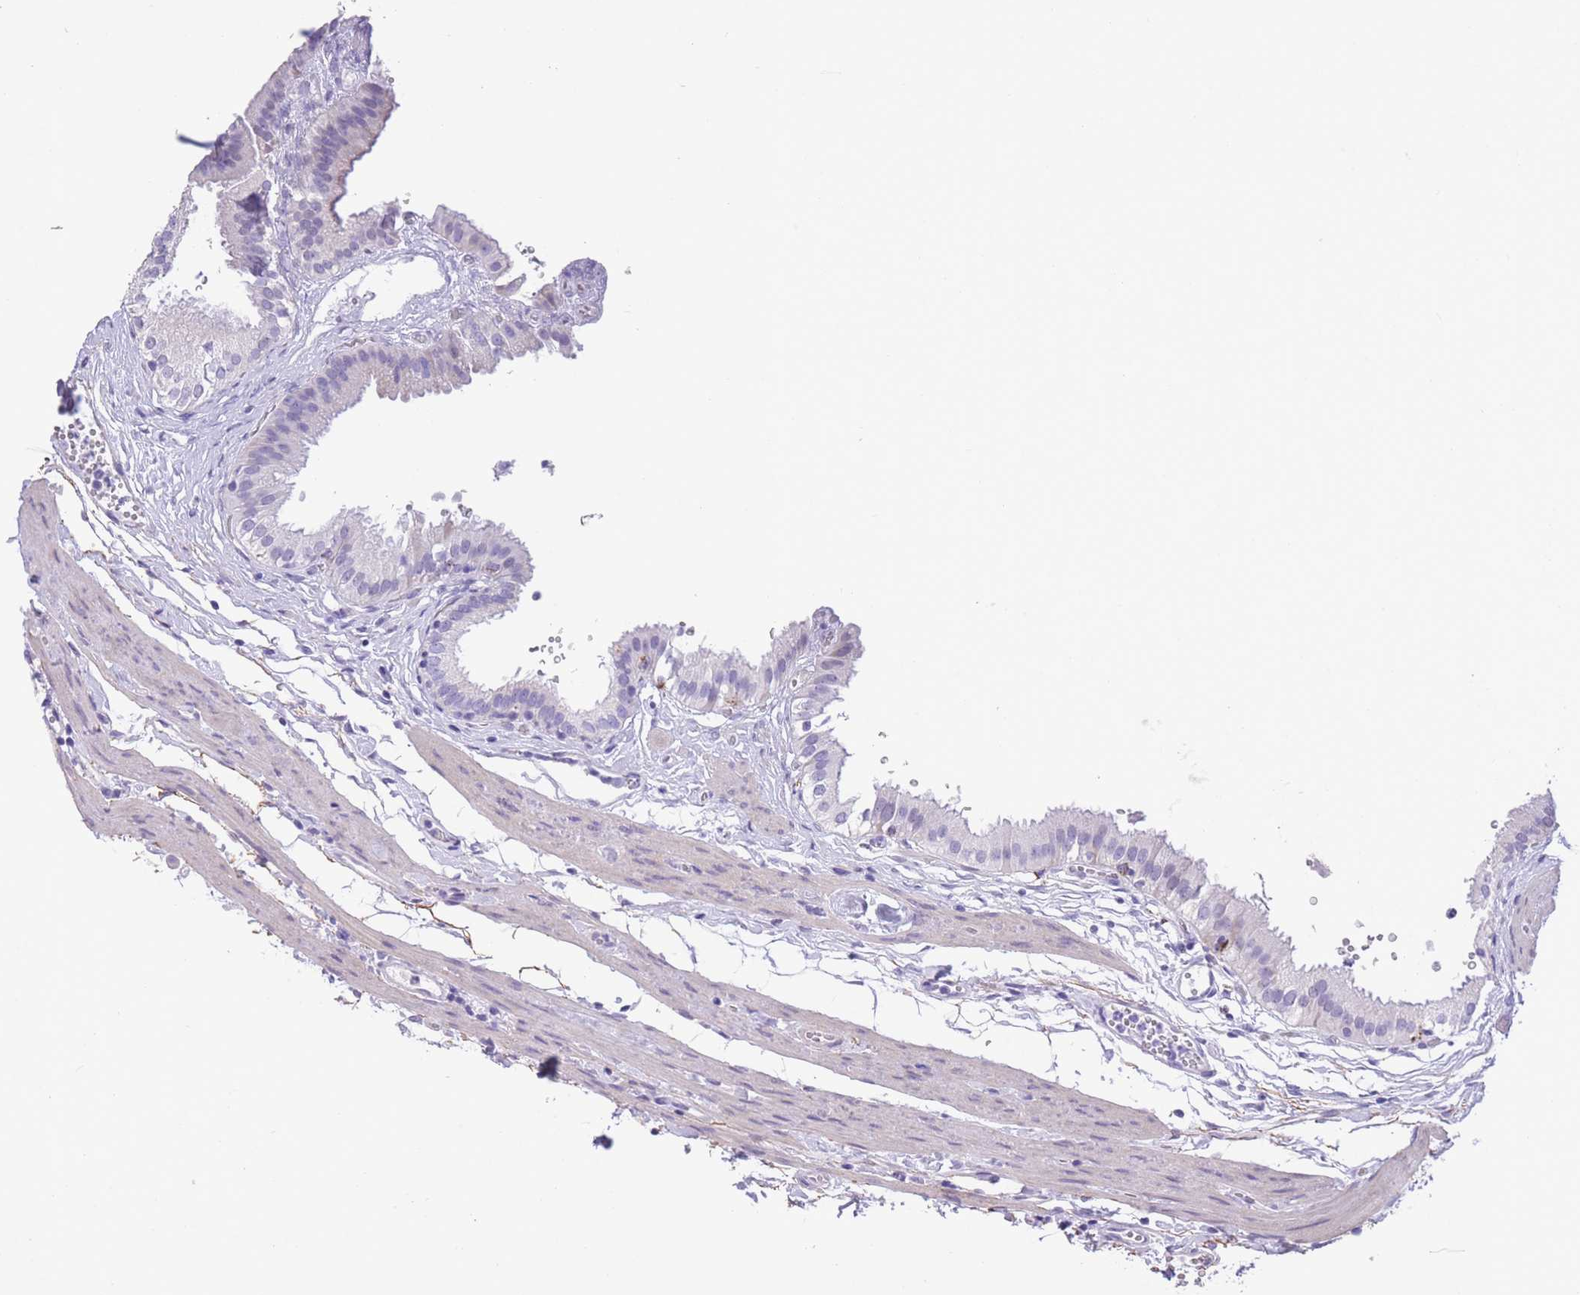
{"staining": {"intensity": "negative", "quantity": "none", "location": "none"}, "tissue": "gallbladder", "cell_type": "Glandular cells", "image_type": "normal", "snomed": [{"axis": "morphology", "description": "Normal tissue, NOS"}, {"axis": "topography", "description": "Gallbladder"}], "caption": "The photomicrograph shows no staining of glandular cells in normal gallbladder.", "gene": "RAI2", "patient": {"sex": "female", "age": 61}}